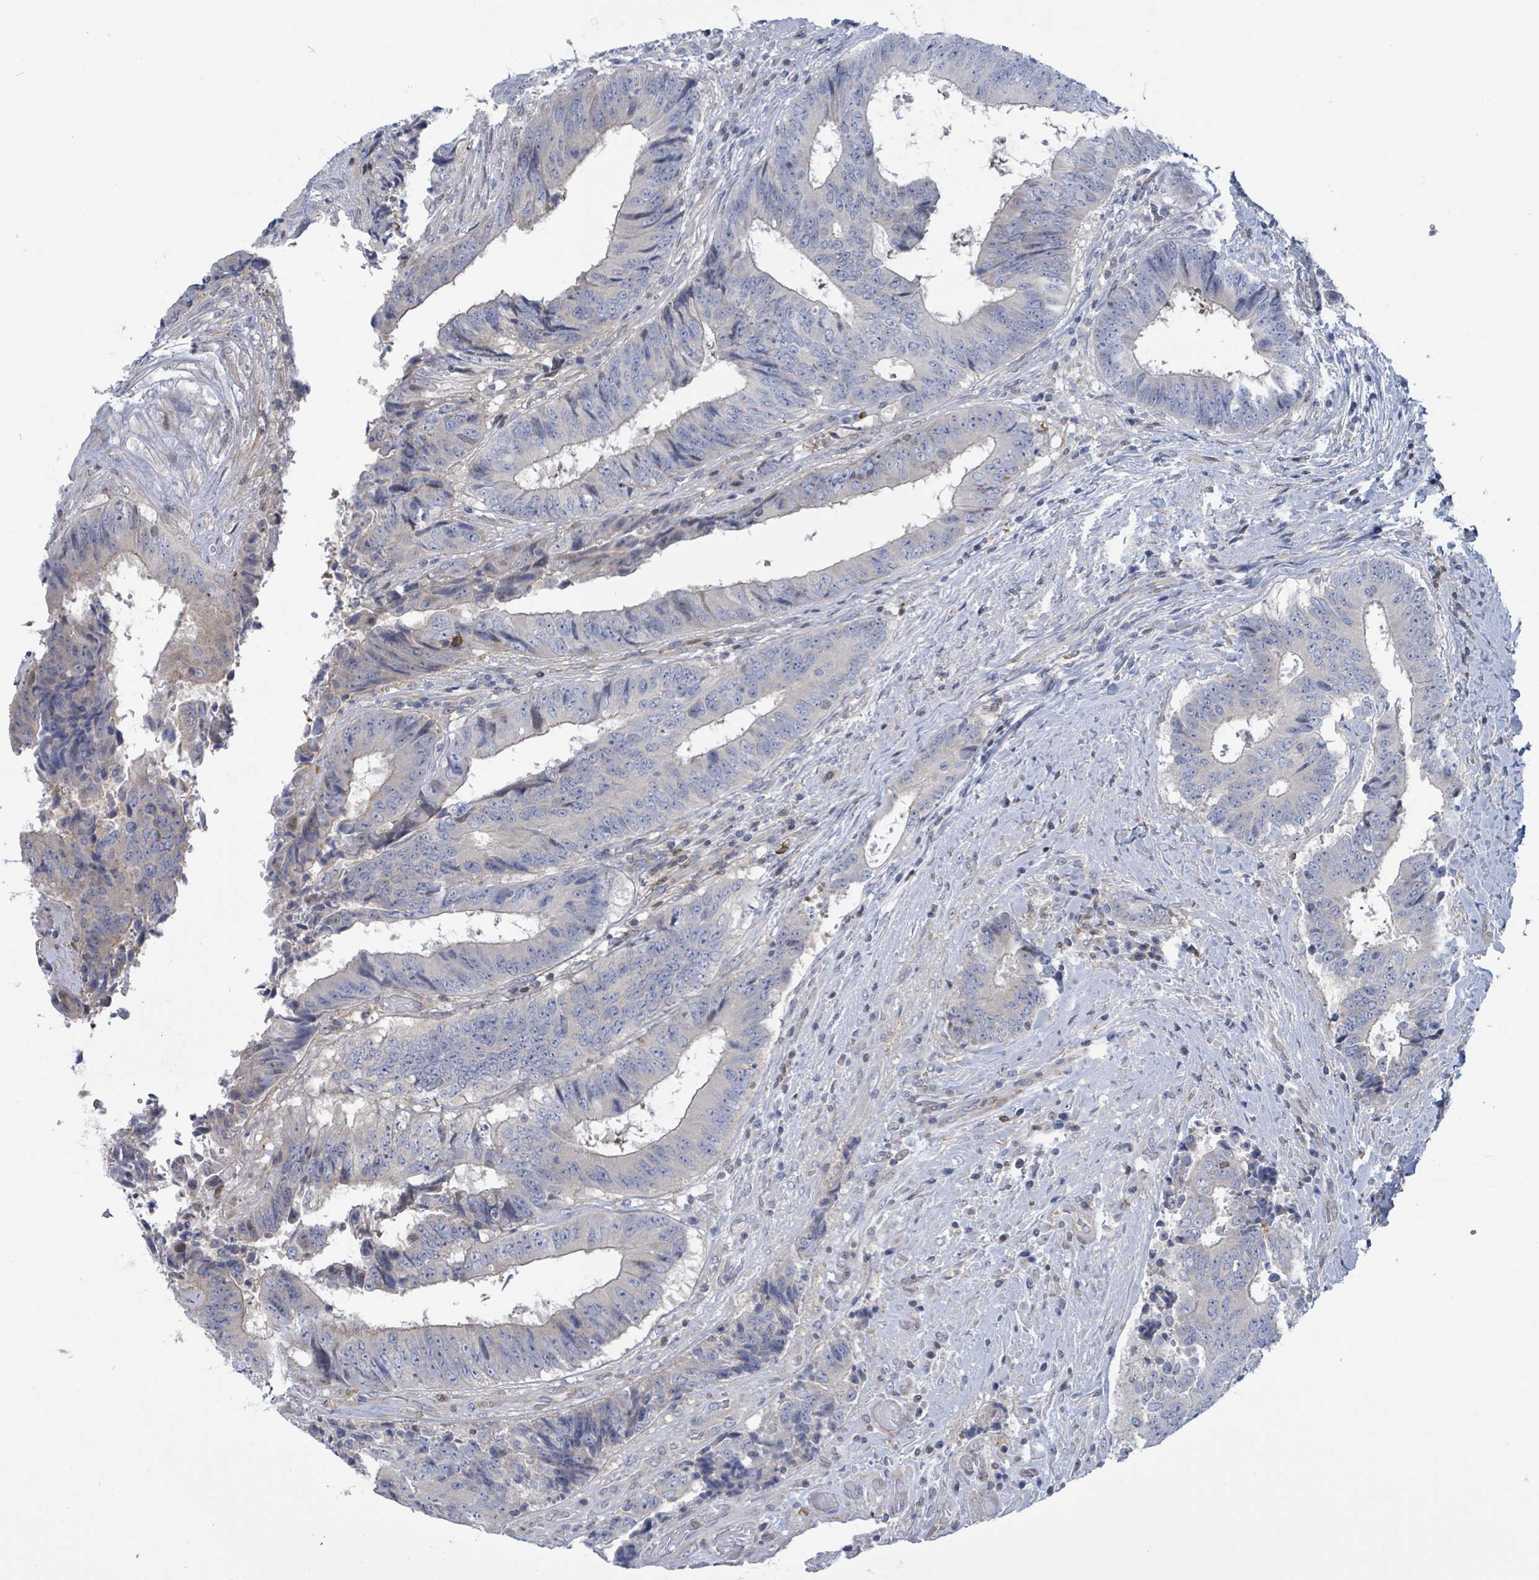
{"staining": {"intensity": "weak", "quantity": "<25%", "location": "cytoplasmic/membranous"}, "tissue": "colorectal cancer", "cell_type": "Tumor cells", "image_type": "cancer", "snomed": [{"axis": "morphology", "description": "Adenocarcinoma, NOS"}, {"axis": "topography", "description": "Rectum"}], "caption": "IHC of colorectal adenocarcinoma exhibits no positivity in tumor cells. (IHC, brightfield microscopy, high magnification).", "gene": "DGKZ", "patient": {"sex": "male", "age": 72}}